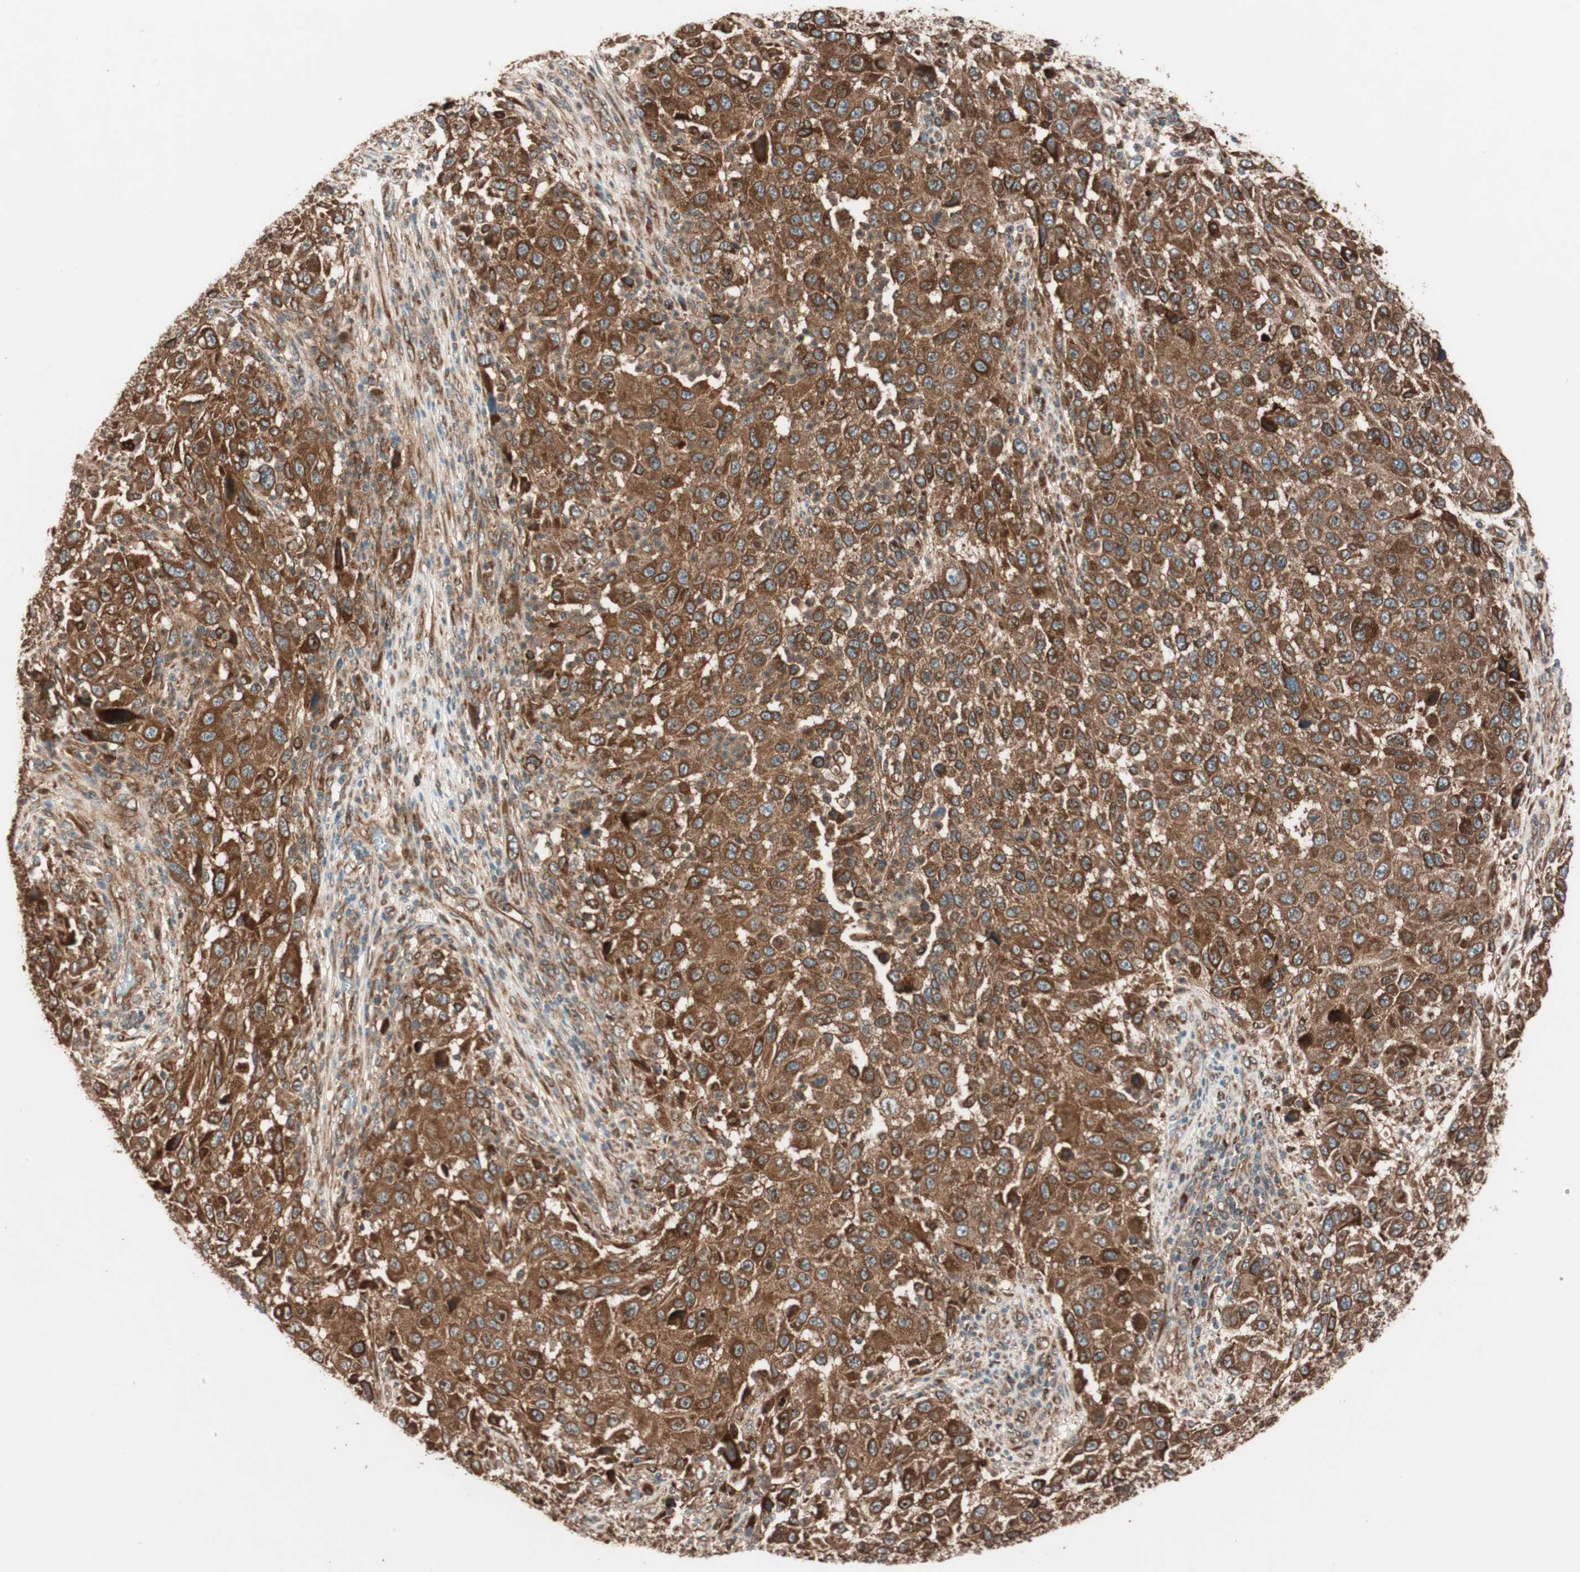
{"staining": {"intensity": "strong", "quantity": ">75%", "location": "cytoplasmic/membranous"}, "tissue": "melanoma", "cell_type": "Tumor cells", "image_type": "cancer", "snomed": [{"axis": "morphology", "description": "Malignant melanoma, Metastatic site"}, {"axis": "topography", "description": "Lymph node"}], "caption": "A high amount of strong cytoplasmic/membranous positivity is present in approximately >75% of tumor cells in malignant melanoma (metastatic site) tissue. (DAB IHC with brightfield microscopy, high magnification).", "gene": "RAB5A", "patient": {"sex": "male", "age": 61}}